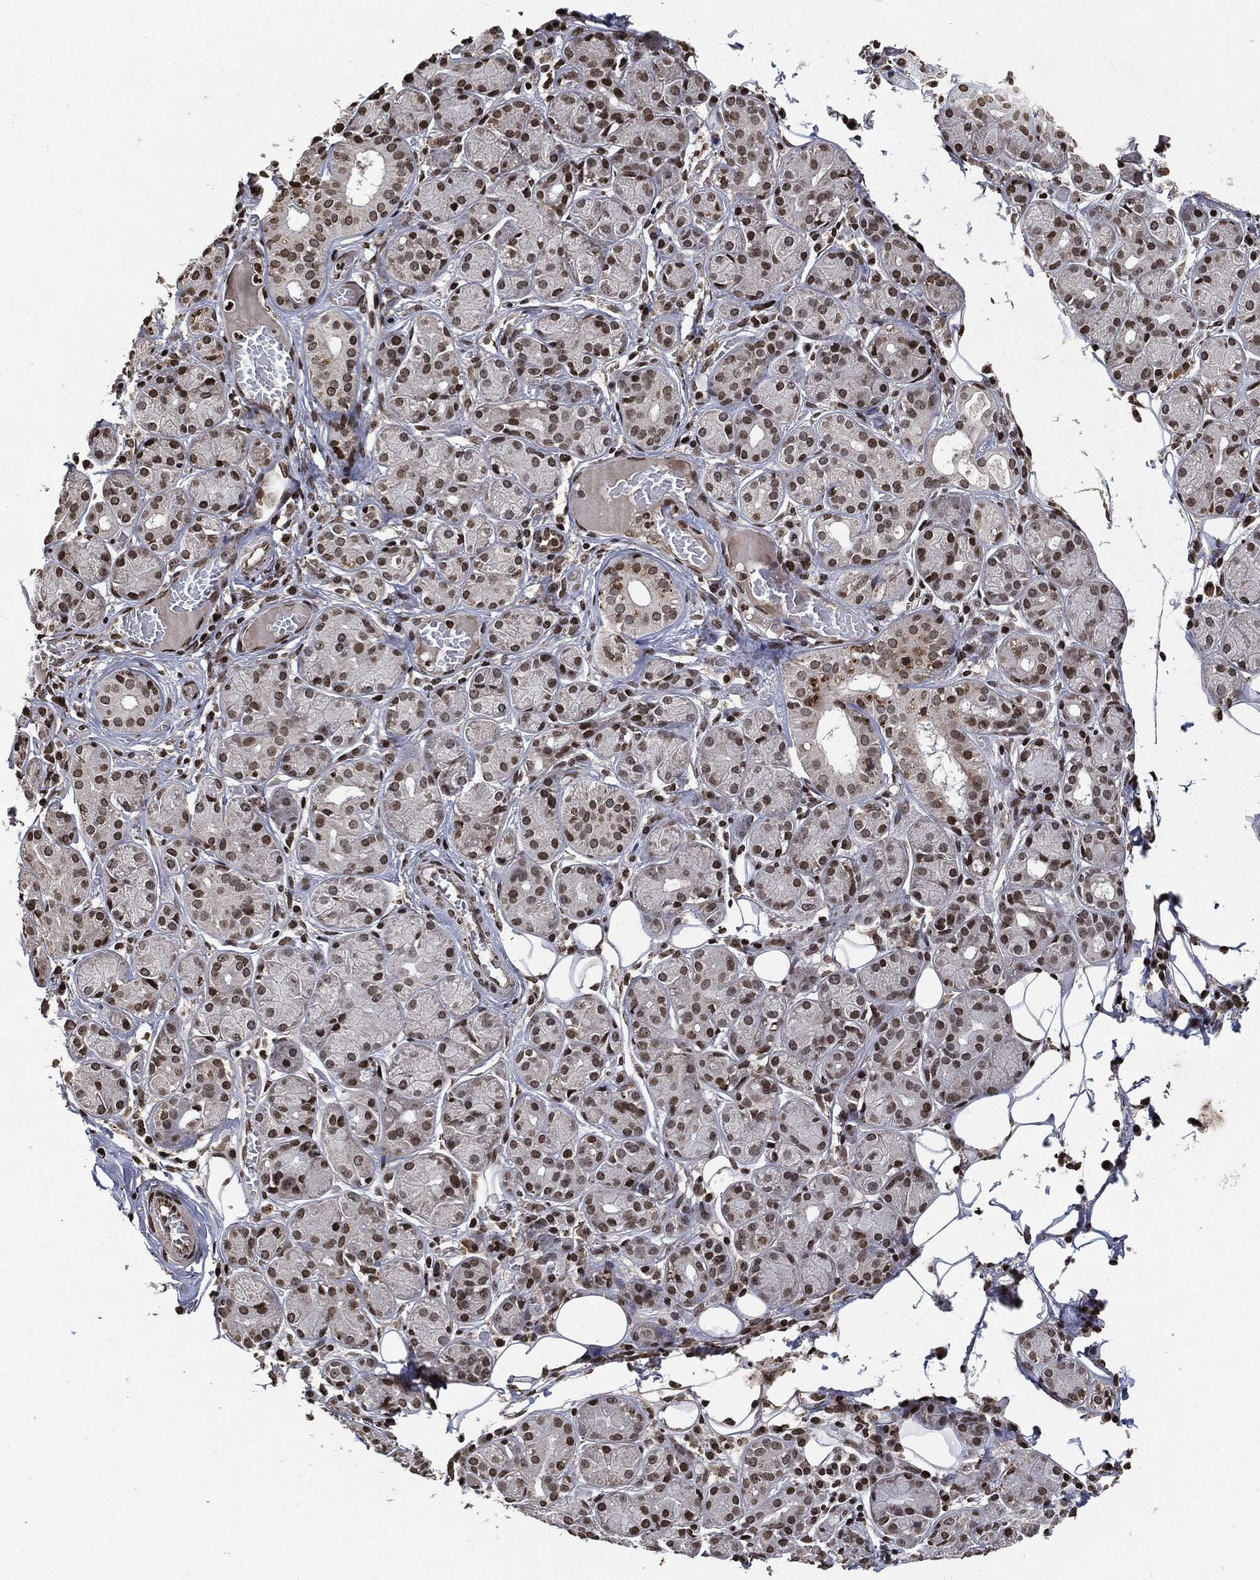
{"staining": {"intensity": "strong", "quantity": "<25%", "location": "nuclear"}, "tissue": "salivary gland", "cell_type": "Glandular cells", "image_type": "normal", "snomed": [{"axis": "morphology", "description": "Normal tissue, NOS"}, {"axis": "topography", "description": "Salivary gland"}], "caption": "The histopathology image exhibits a brown stain indicating the presence of a protein in the nuclear of glandular cells in salivary gland.", "gene": "JUN", "patient": {"sex": "male", "age": 71}}